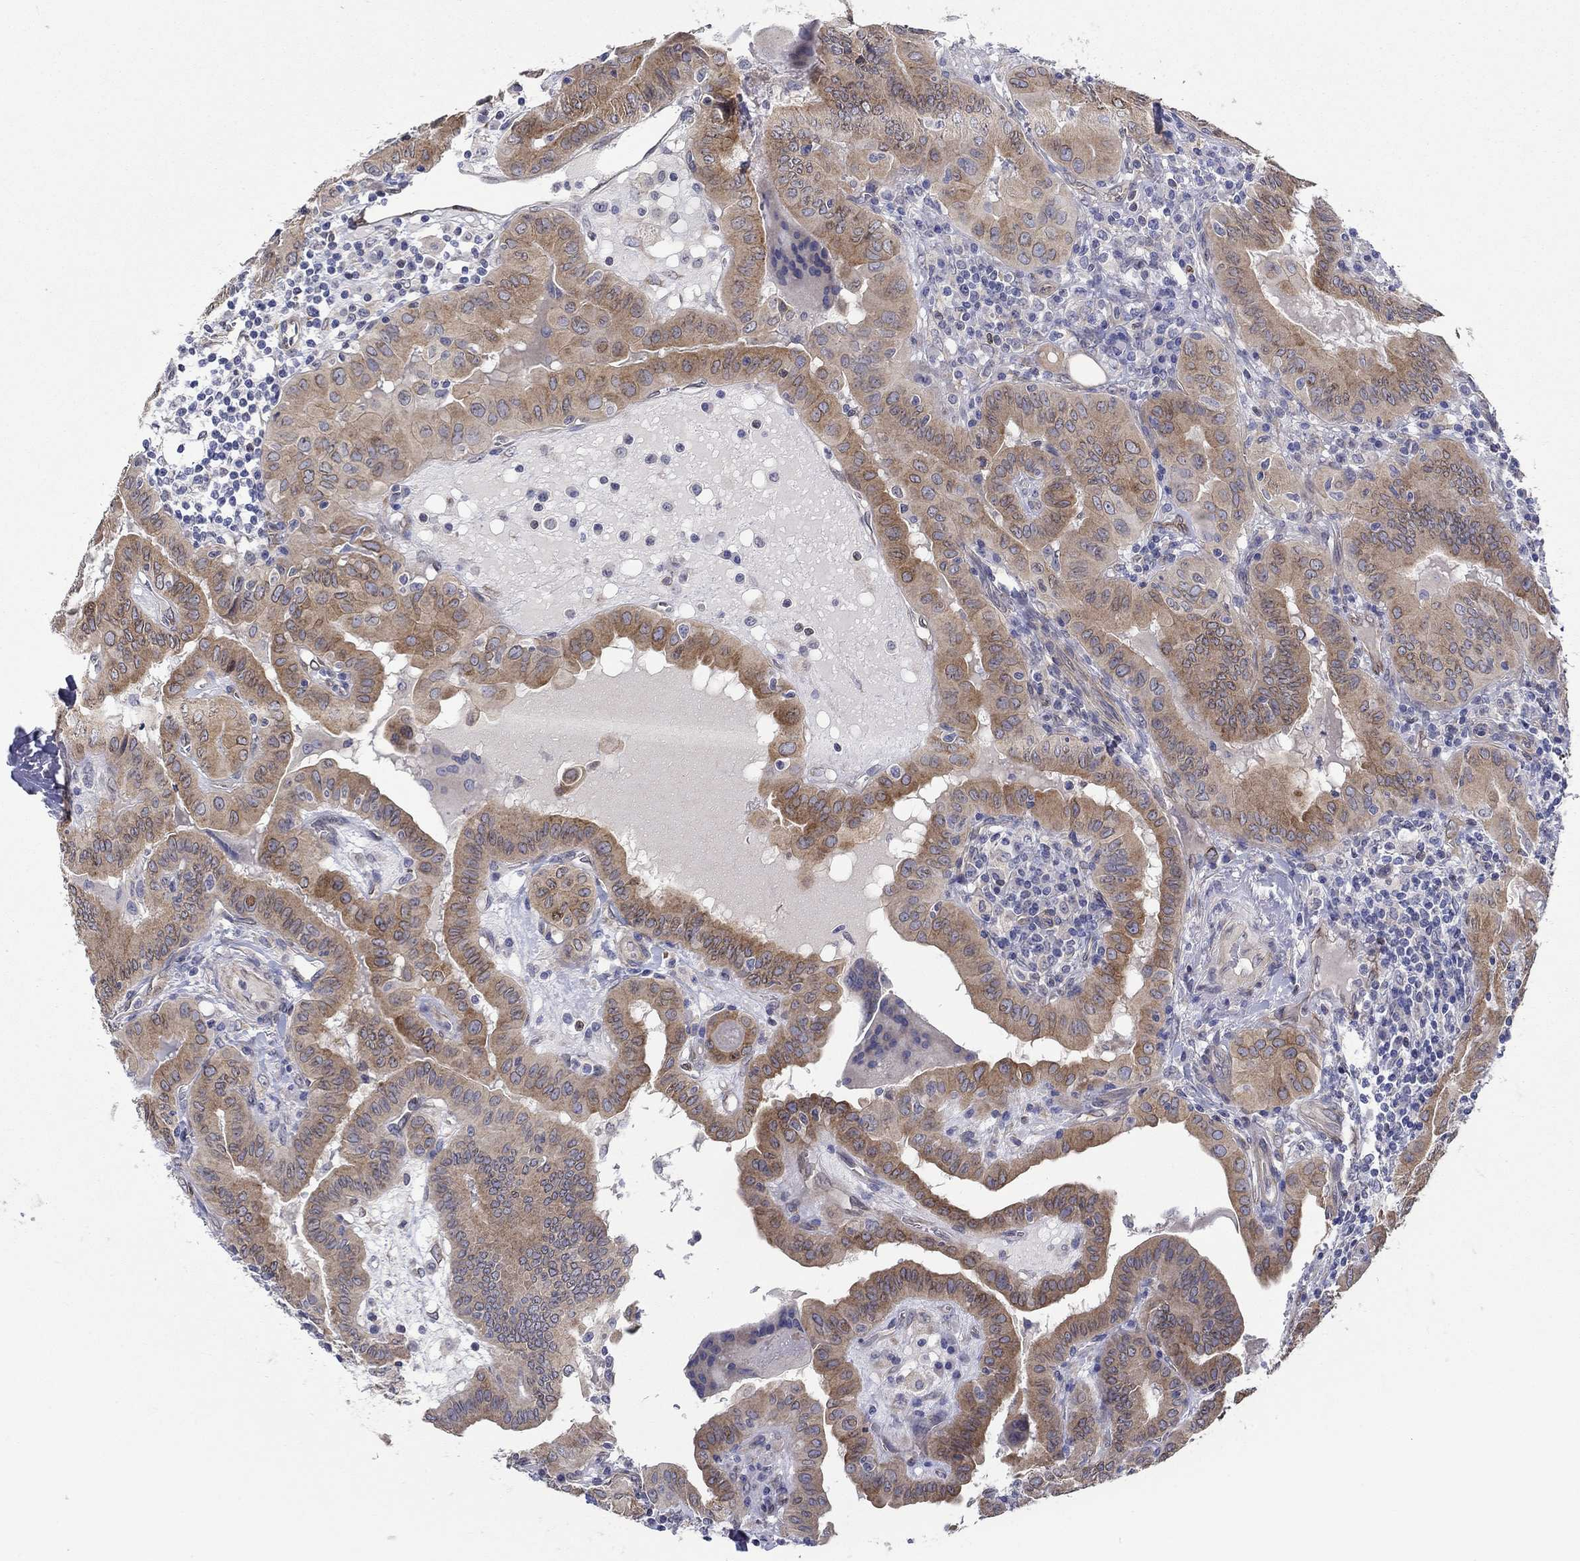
{"staining": {"intensity": "strong", "quantity": "25%-75%", "location": "cytoplasmic/membranous"}, "tissue": "thyroid cancer", "cell_type": "Tumor cells", "image_type": "cancer", "snomed": [{"axis": "morphology", "description": "Papillary adenocarcinoma, NOS"}, {"axis": "topography", "description": "Thyroid gland"}], "caption": "Thyroid cancer (papillary adenocarcinoma) stained for a protein (brown) exhibits strong cytoplasmic/membranous positive expression in approximately 25%-75% of tumor cells.", "gene": "ERMP1", "patient": {"sex": "female", "age": 37}}